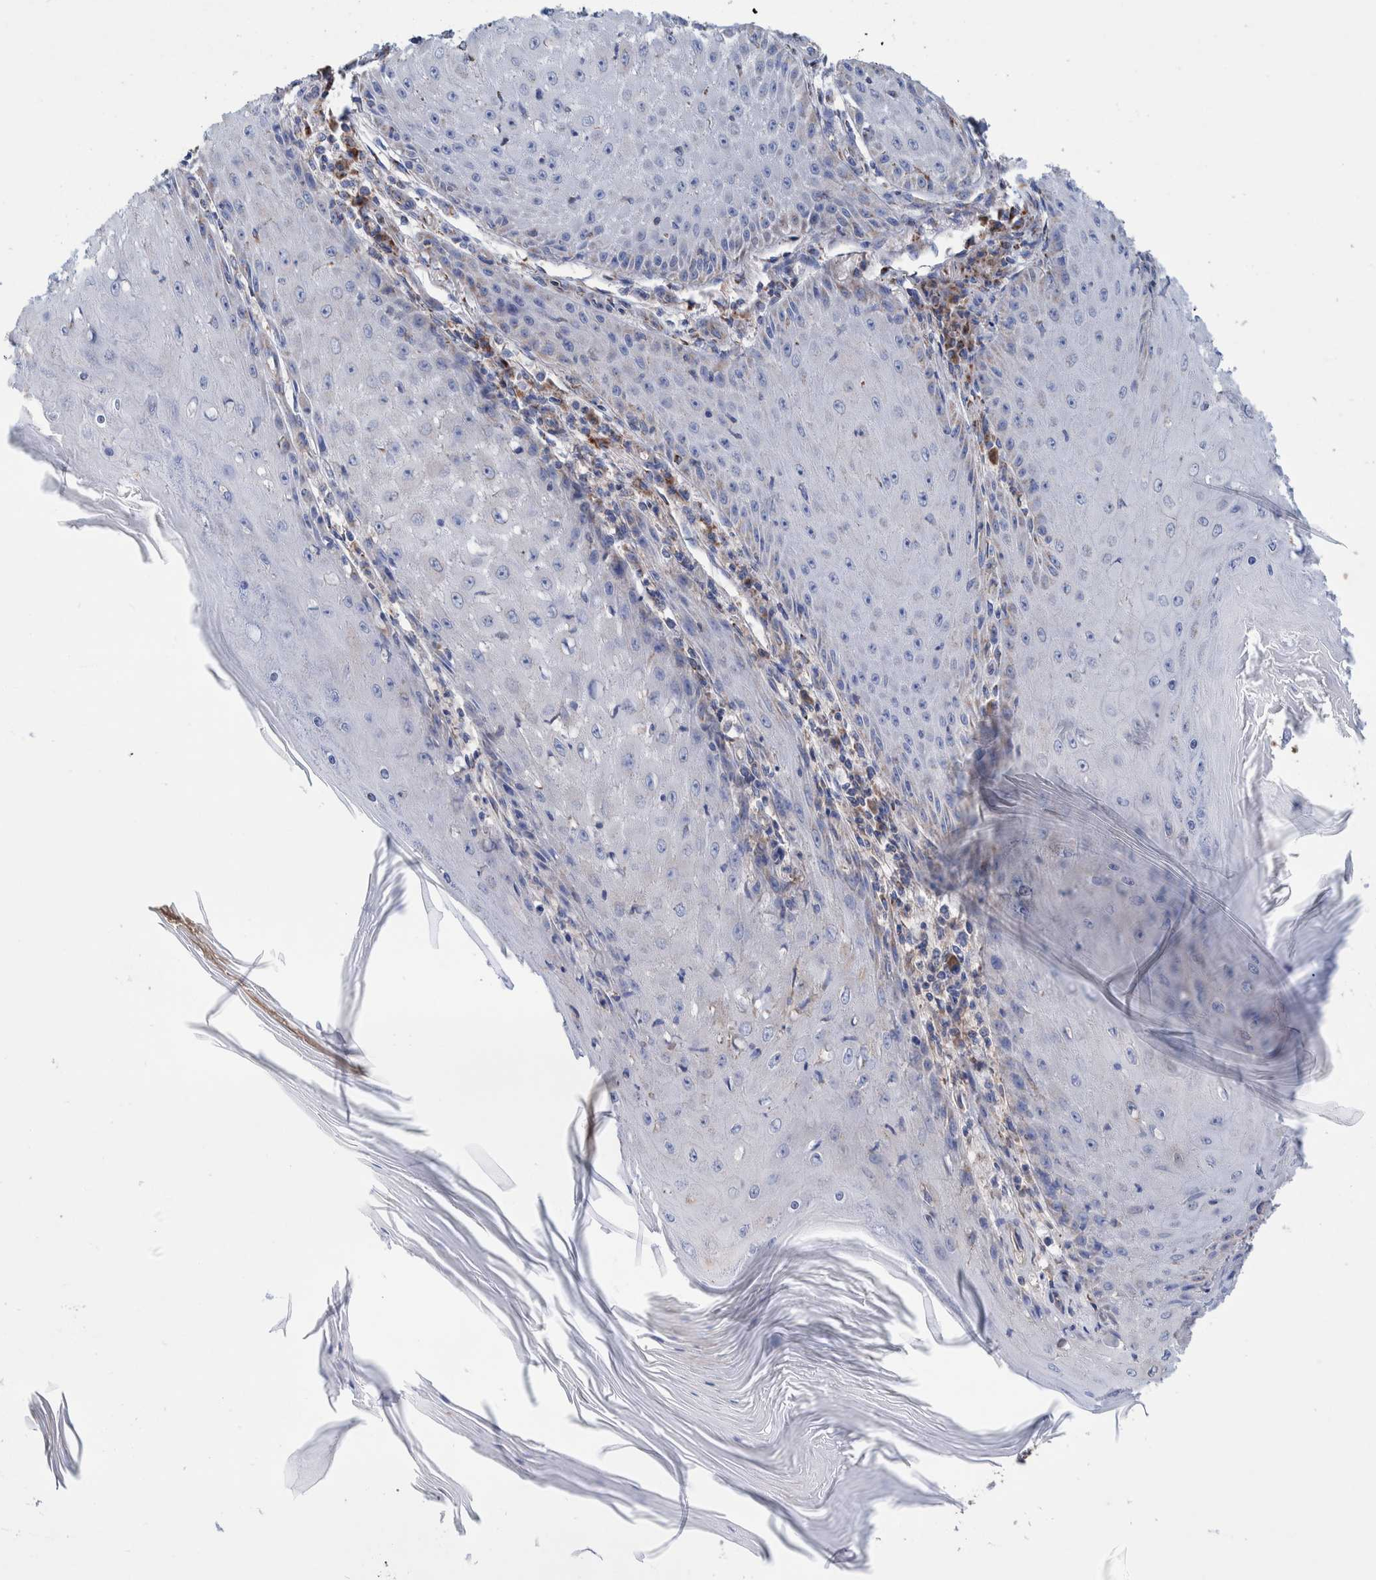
{"staining": {"intensity": "negative", "quantity": "none", "location": "none"}, "tissue": "skin cancer", "cell_type": "Tumor cells", "image_type": "cancer", "snomed": [{"axis": "morphology", "description": "Squamous cell carcinoma, NOS"}, {"axis": "topography", "description": "Skin"}], "caption": "High power microscopy photomicrograph of an immunohistochemistry micrograph of skin cancer (squamous cell carcinoma), revealing no significant staining in tumor cells.", "gene": "DECR1", "patient": {"sex": "female", "age": 73}}